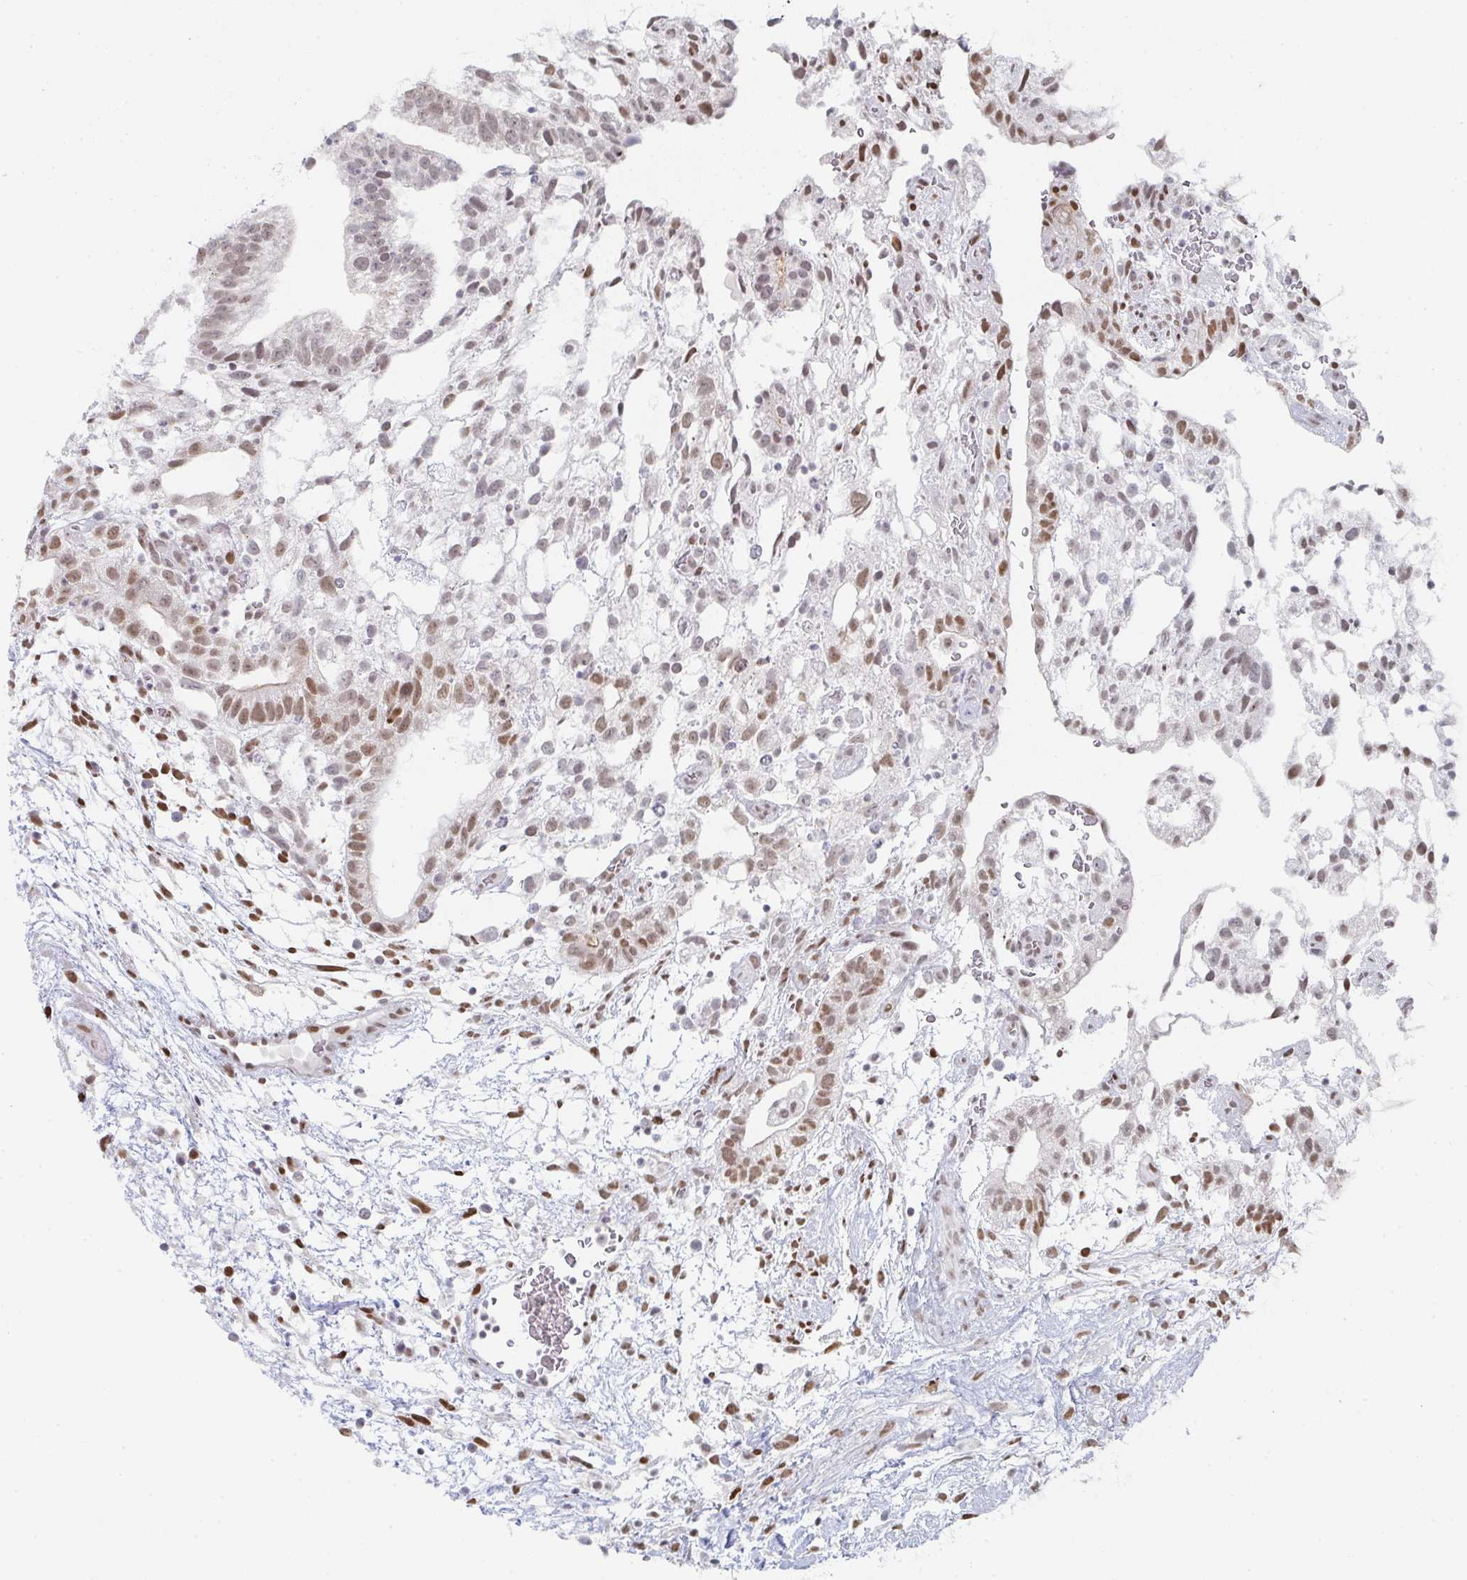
{"staining": {"intensity": "moderate", "quantity": ">75%", "location": "nuclear"}, "tissue": "testis cancer", "cell_type": "Tumor cells", "image_type": "cancer", "snomed": [{"axis": "morphology", "description": "Carcinoma, Embryonal, NOS"}, {"axis": "topography", "description": "Testis"}], "caption": "This photomicrograph demonstrates testis cancer stained with IHC to label a protein in brown. The nuclear of tumor cells show moderate positivity for the protein. Nuclei are counter-stained blue.", "gene": "POU2AF2", "patient": {"sex": "male", "age": 32}}